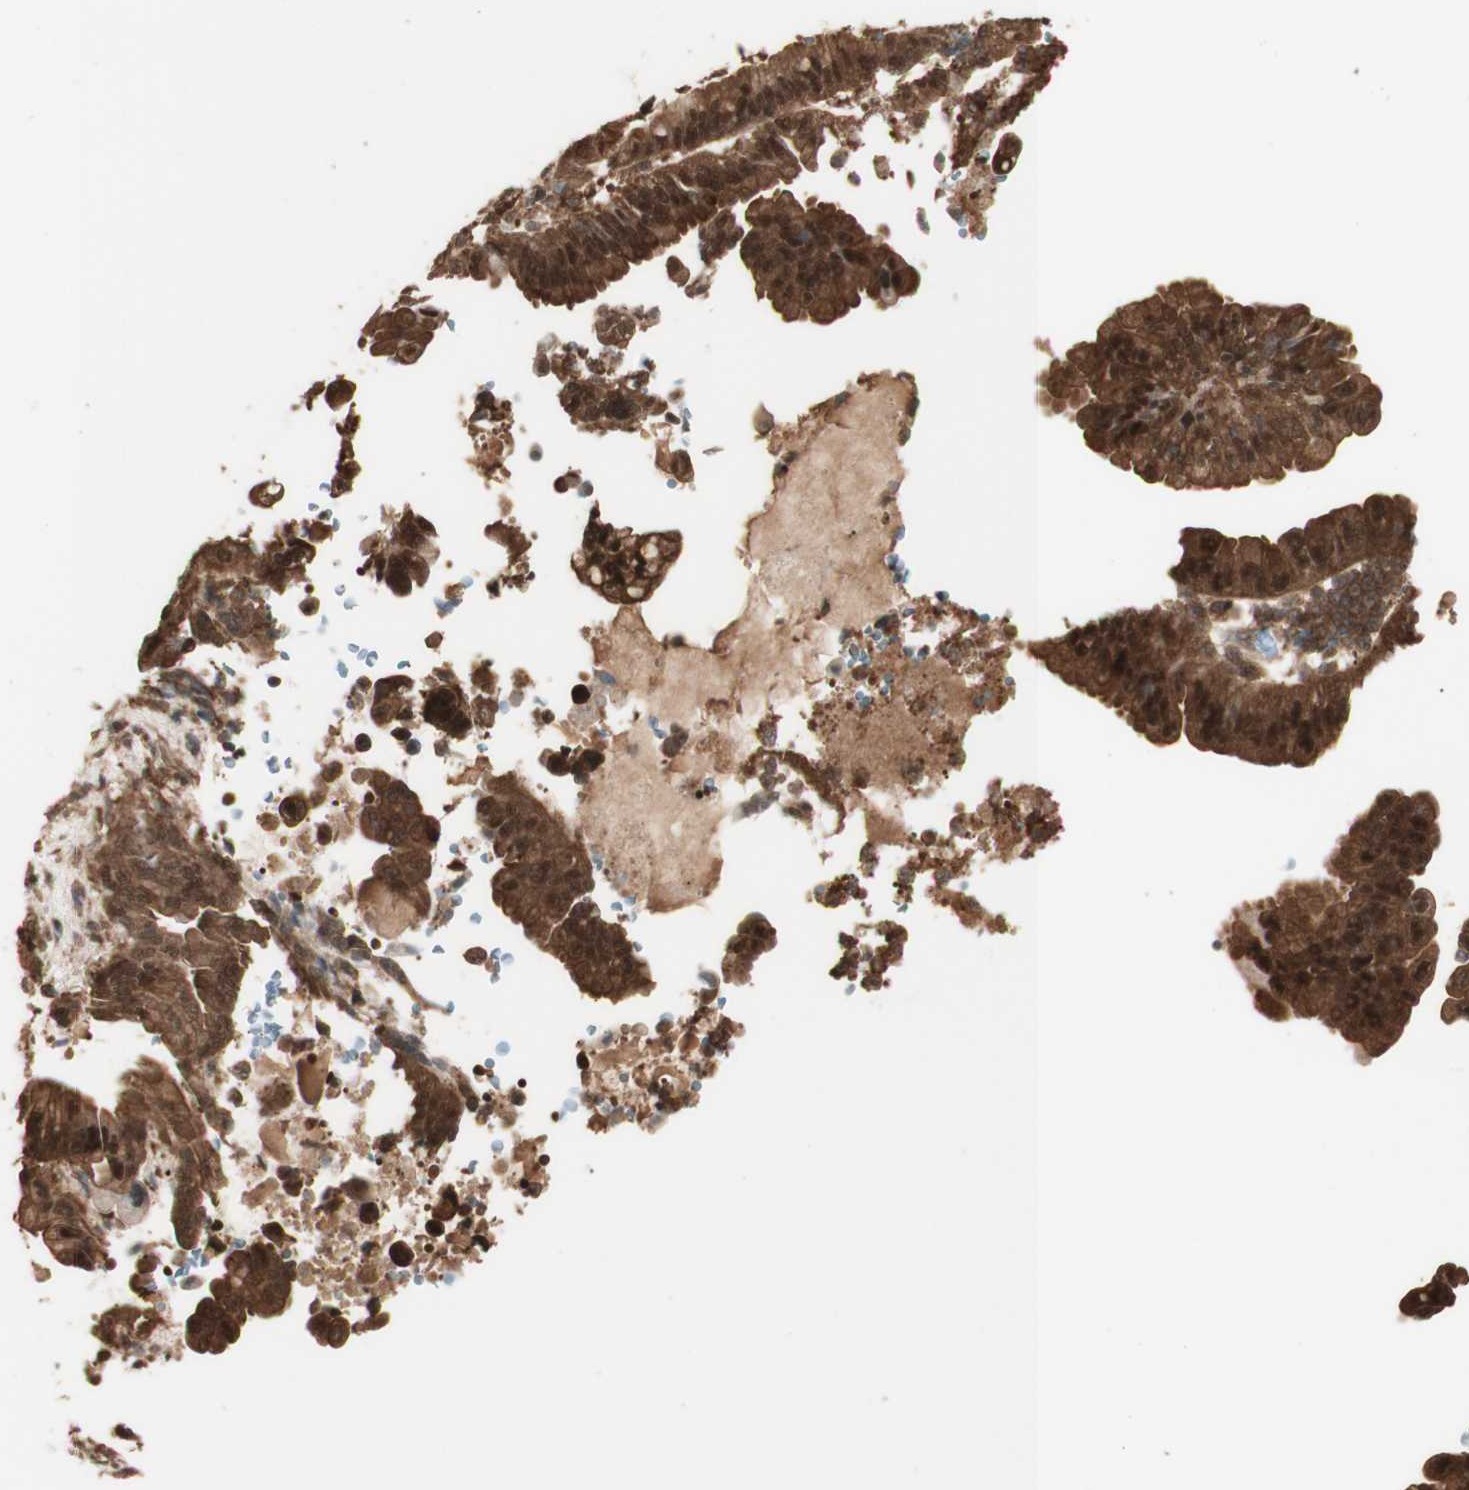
{"staining": {"intensity": "strong", "quantity": ">75%", "location": "cytoplasmic/membranous,nuclear"}, "tissue": "pancreatic cancer", "cell_type": "Tumor cells", "image_type": "cancer", "snomed": [{"axis": "morphology", "description": "Adenocarcinoma, NOS"}, {"axis": "topography", "description": "Pancreas"}], "caption": "Pancreatic cancer (adenocarcinoma) stained for a protein (brown) exhibits strong cytoplasmic/membranous and nuclear positive positivity in about >75% of tumor cells.", "gene": "YWHAB", "patient": {"sex": "male", "age": 70}}